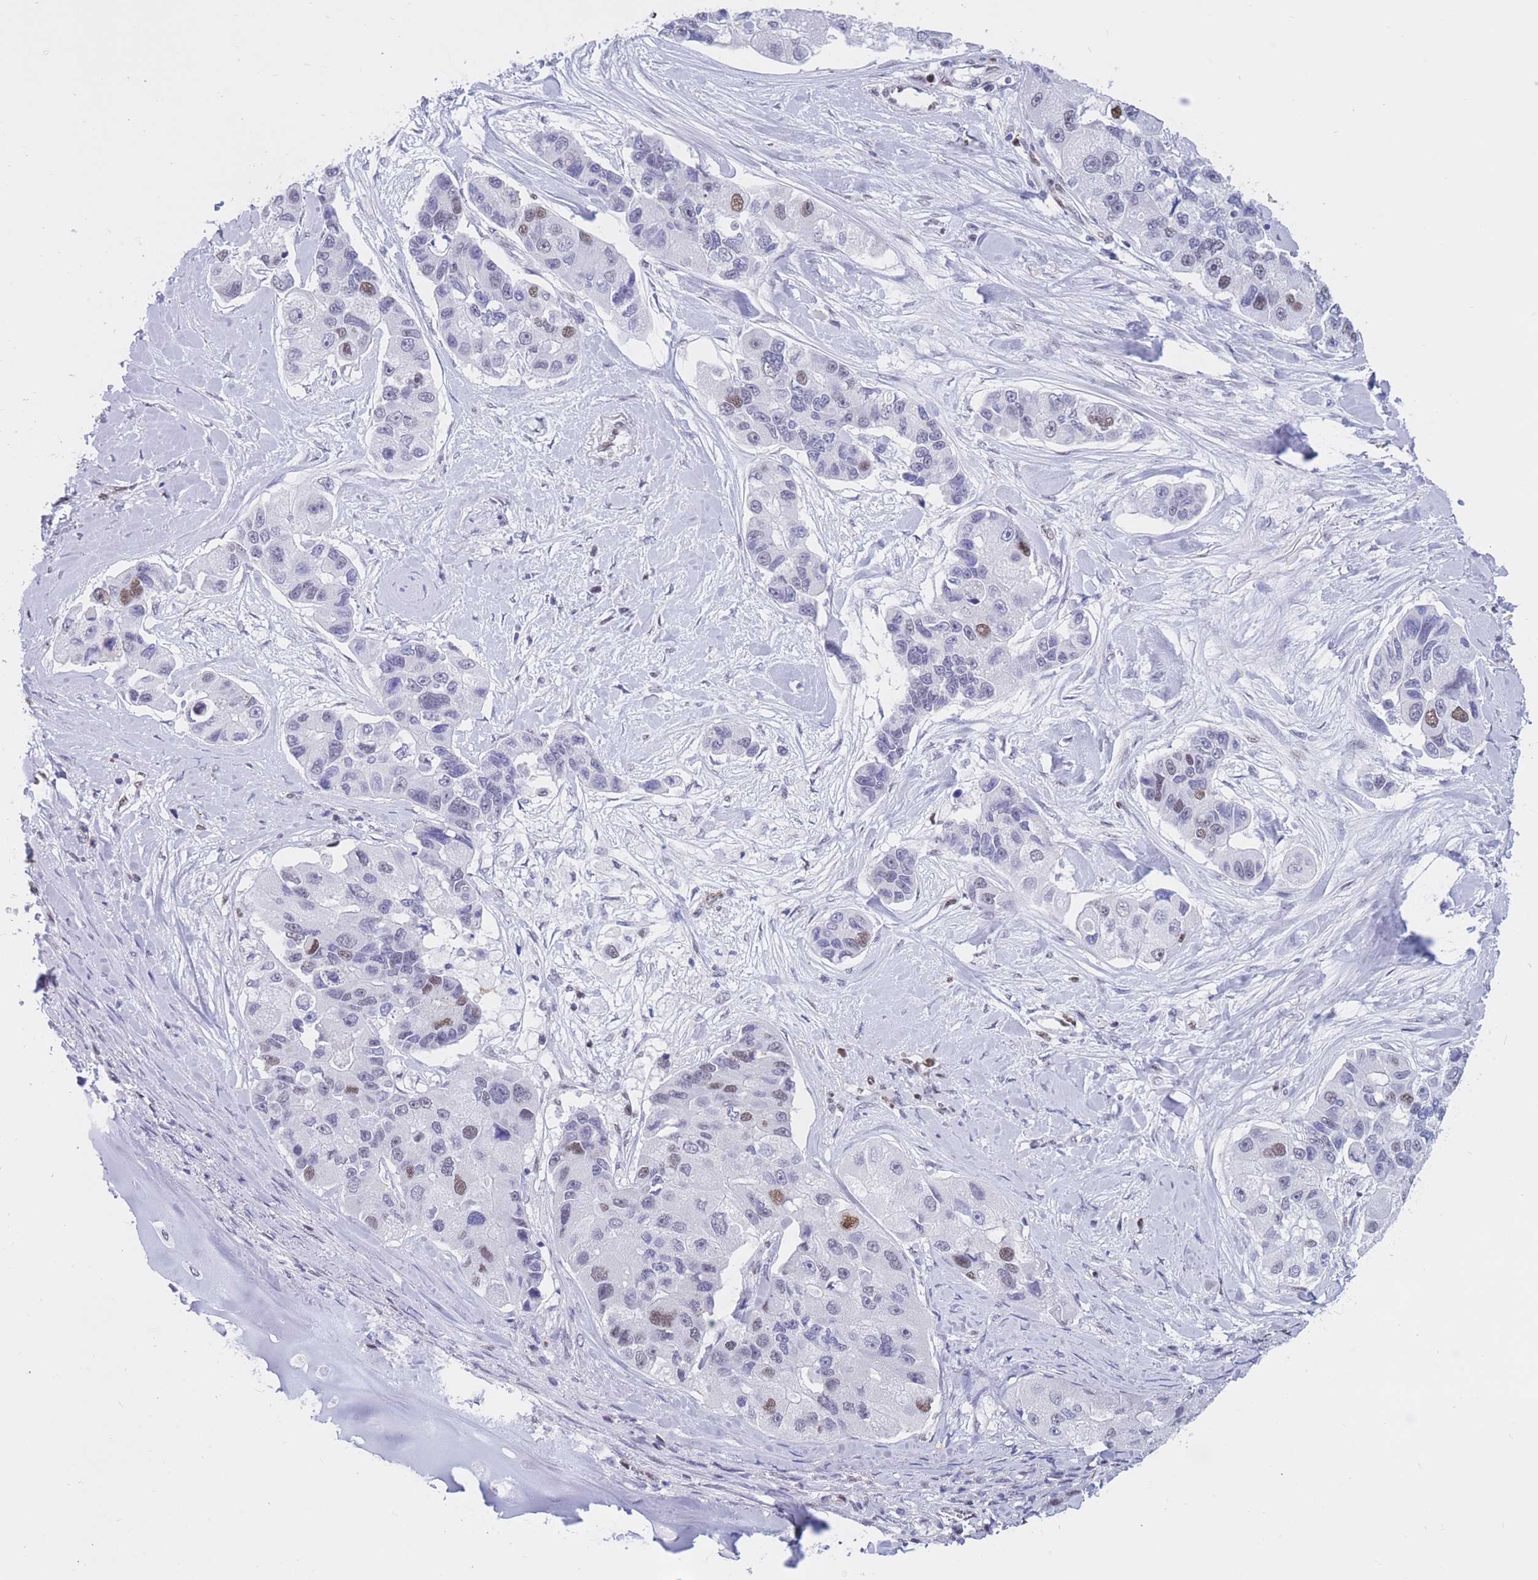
{"staining": {"intensity": "strong", "quantity": "<25%", "location": "nuclear"}, "tissue": "lung cancer", "cell_type": "Tumor cells", "image_type": "cancer", "snomed": [{"axis": "morphology", "description": "Adenocarcinoma, NOS"}, {"axis": "topography", "description": "Lung"}], "caption": "The immunohistochemical stain shows strong nuclear staining in tumor cells of lung cancer tissue.", "gene": "NASP", "patient": {"sex": "female", "age": 54}}